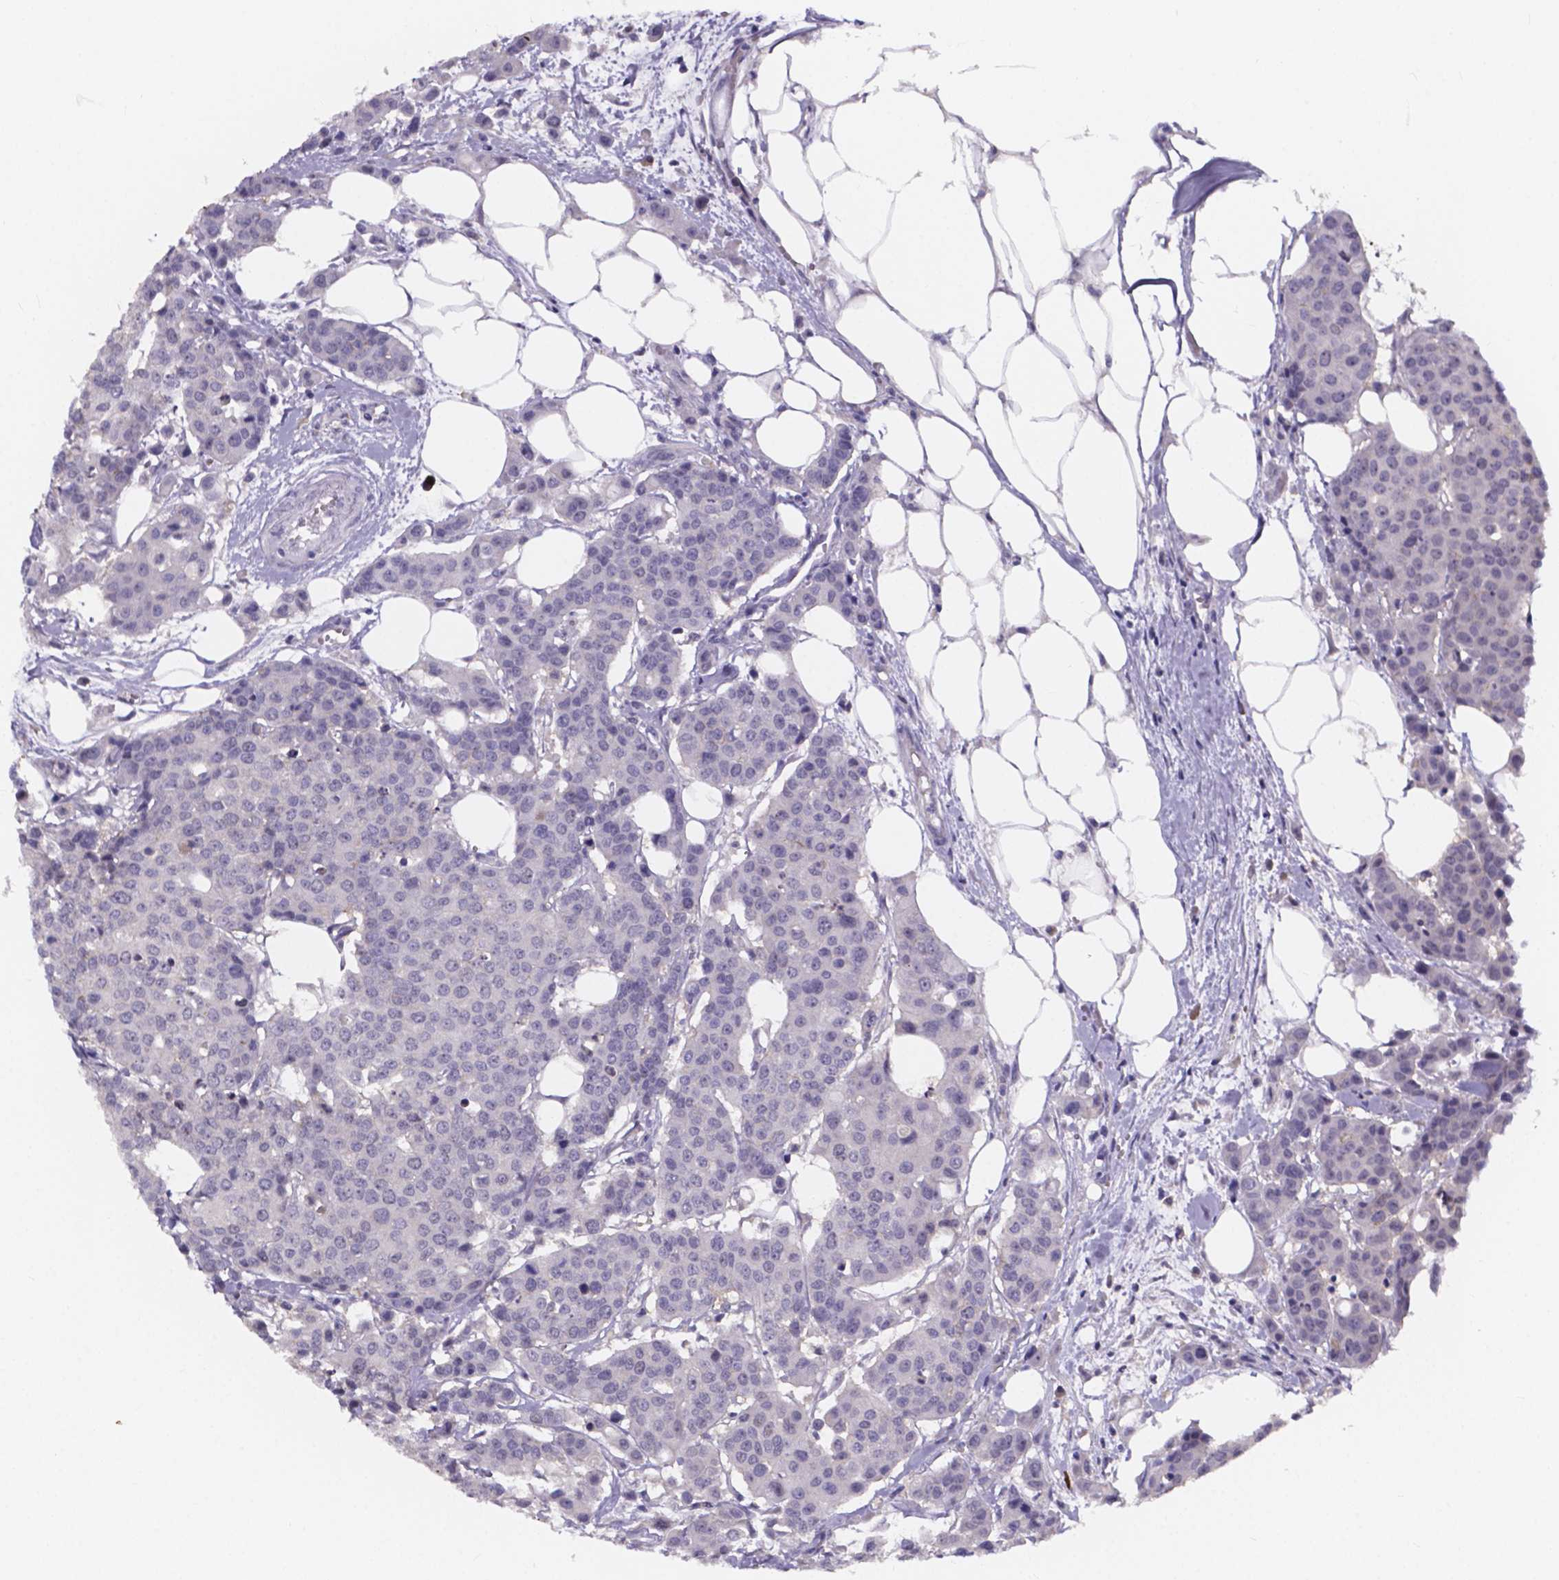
{"staining": {"intensity": "negative", "quantity": "none", "location": "none"}, "tissue": "carcinoid", "cell_type": "Tumor cells", "image_type": "cancer", "snomed": [{"axis": "morphology", "description": "Carcinoid, malignant, NOS"}, {"axis": "topography", "description": "Colon"}], "caption": "Carcinoid stained for a protein using immunohistochemistry shows no positivity tumor cells.", "gene": "SPOCD1", "patient": {"sex": "male", "age": 81}}